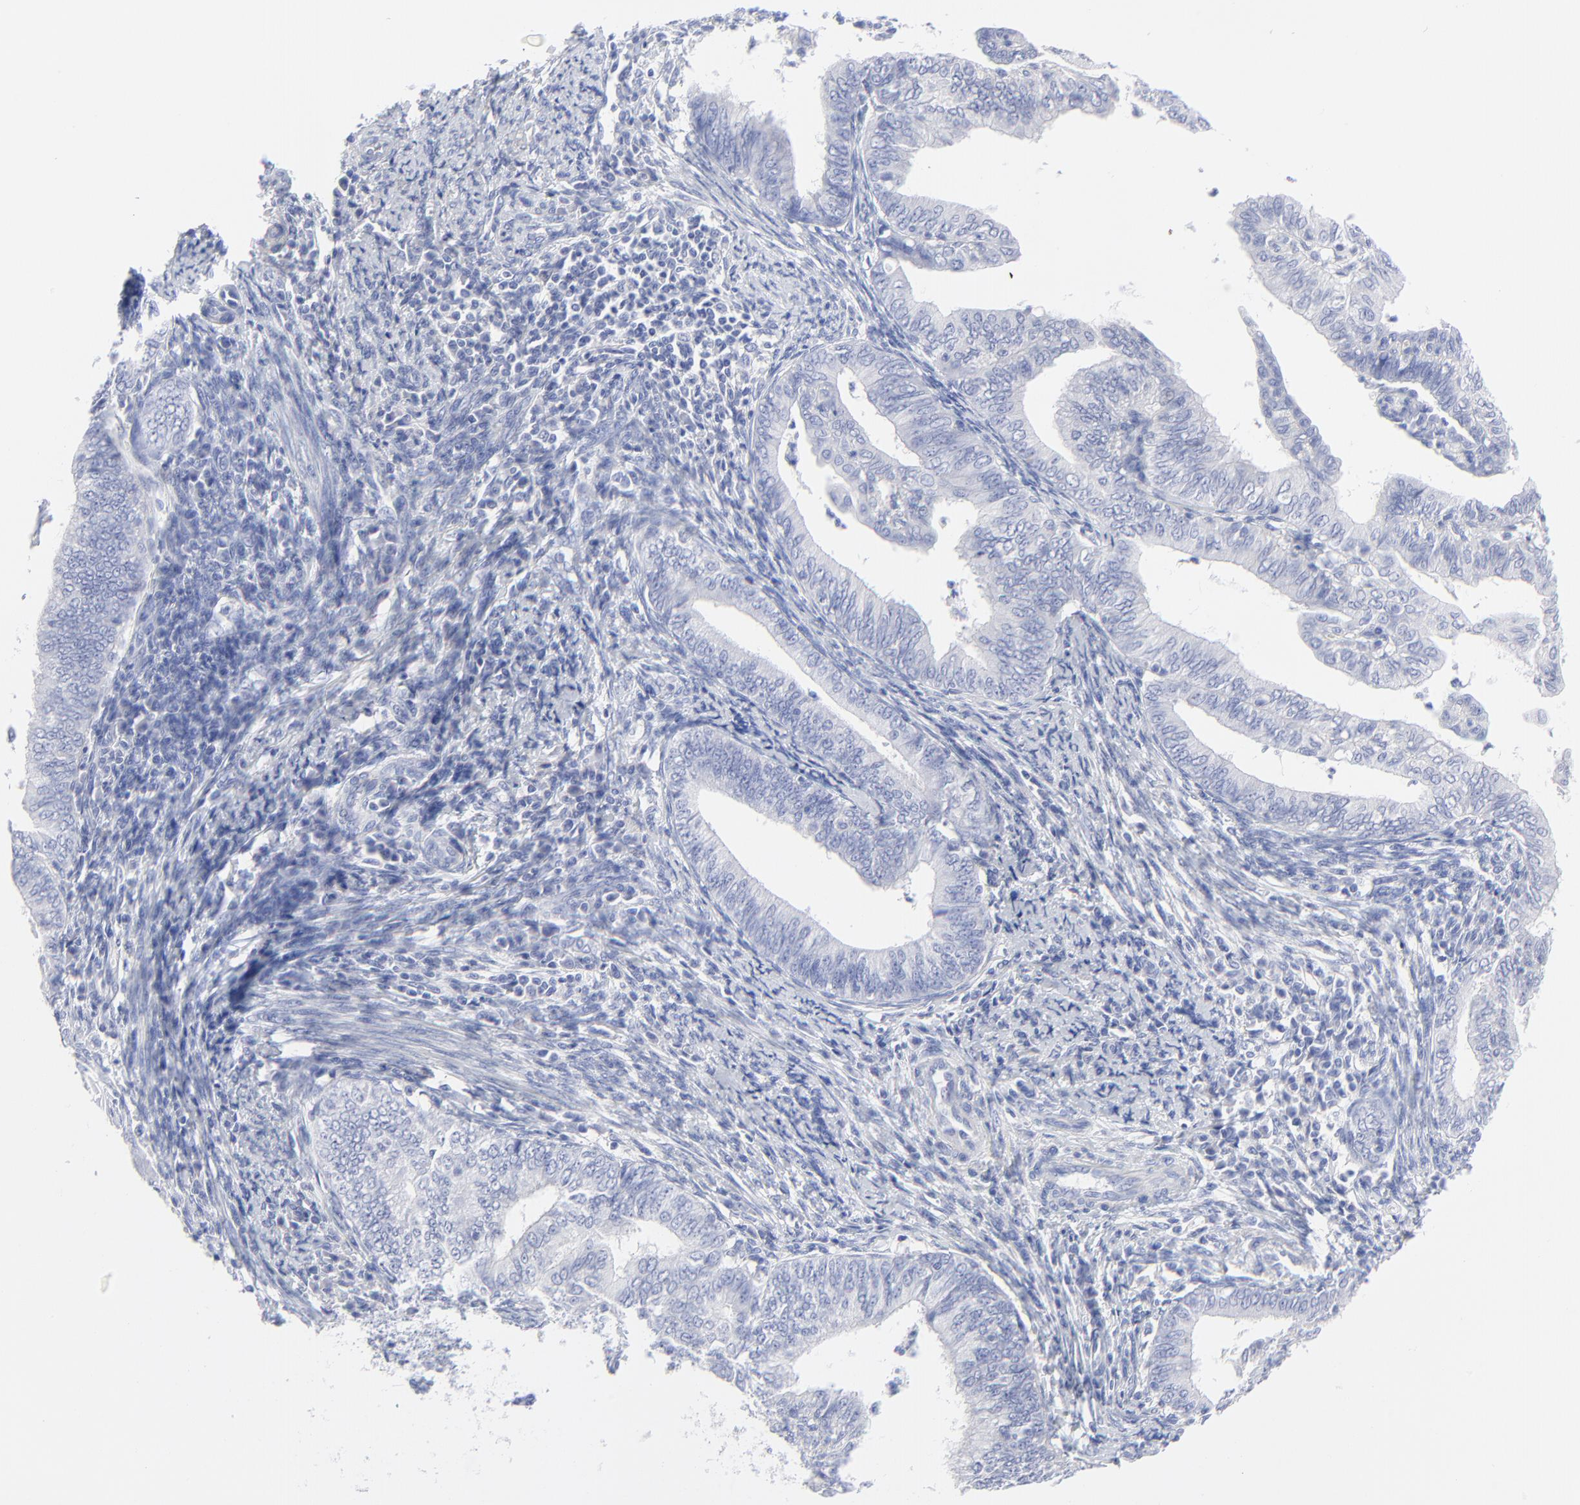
{"staining": {"intensity": "negative", "quantity": "none", "location": "none"}, "tissue": "endometrial cancer", "cell_type": "Tumor cells", "image_type": "cancer", "snomed": [{"axis": "morphology", "description": "Adenocarcinoma, NOS"}, {"axis": "topography", "description": "Endometrium"}], "caption": "Tumor cells are negative for brown protein staining in endometrial cancer.", "gene": "PSD3", "patient": {"sex": "female", "age": 66}}